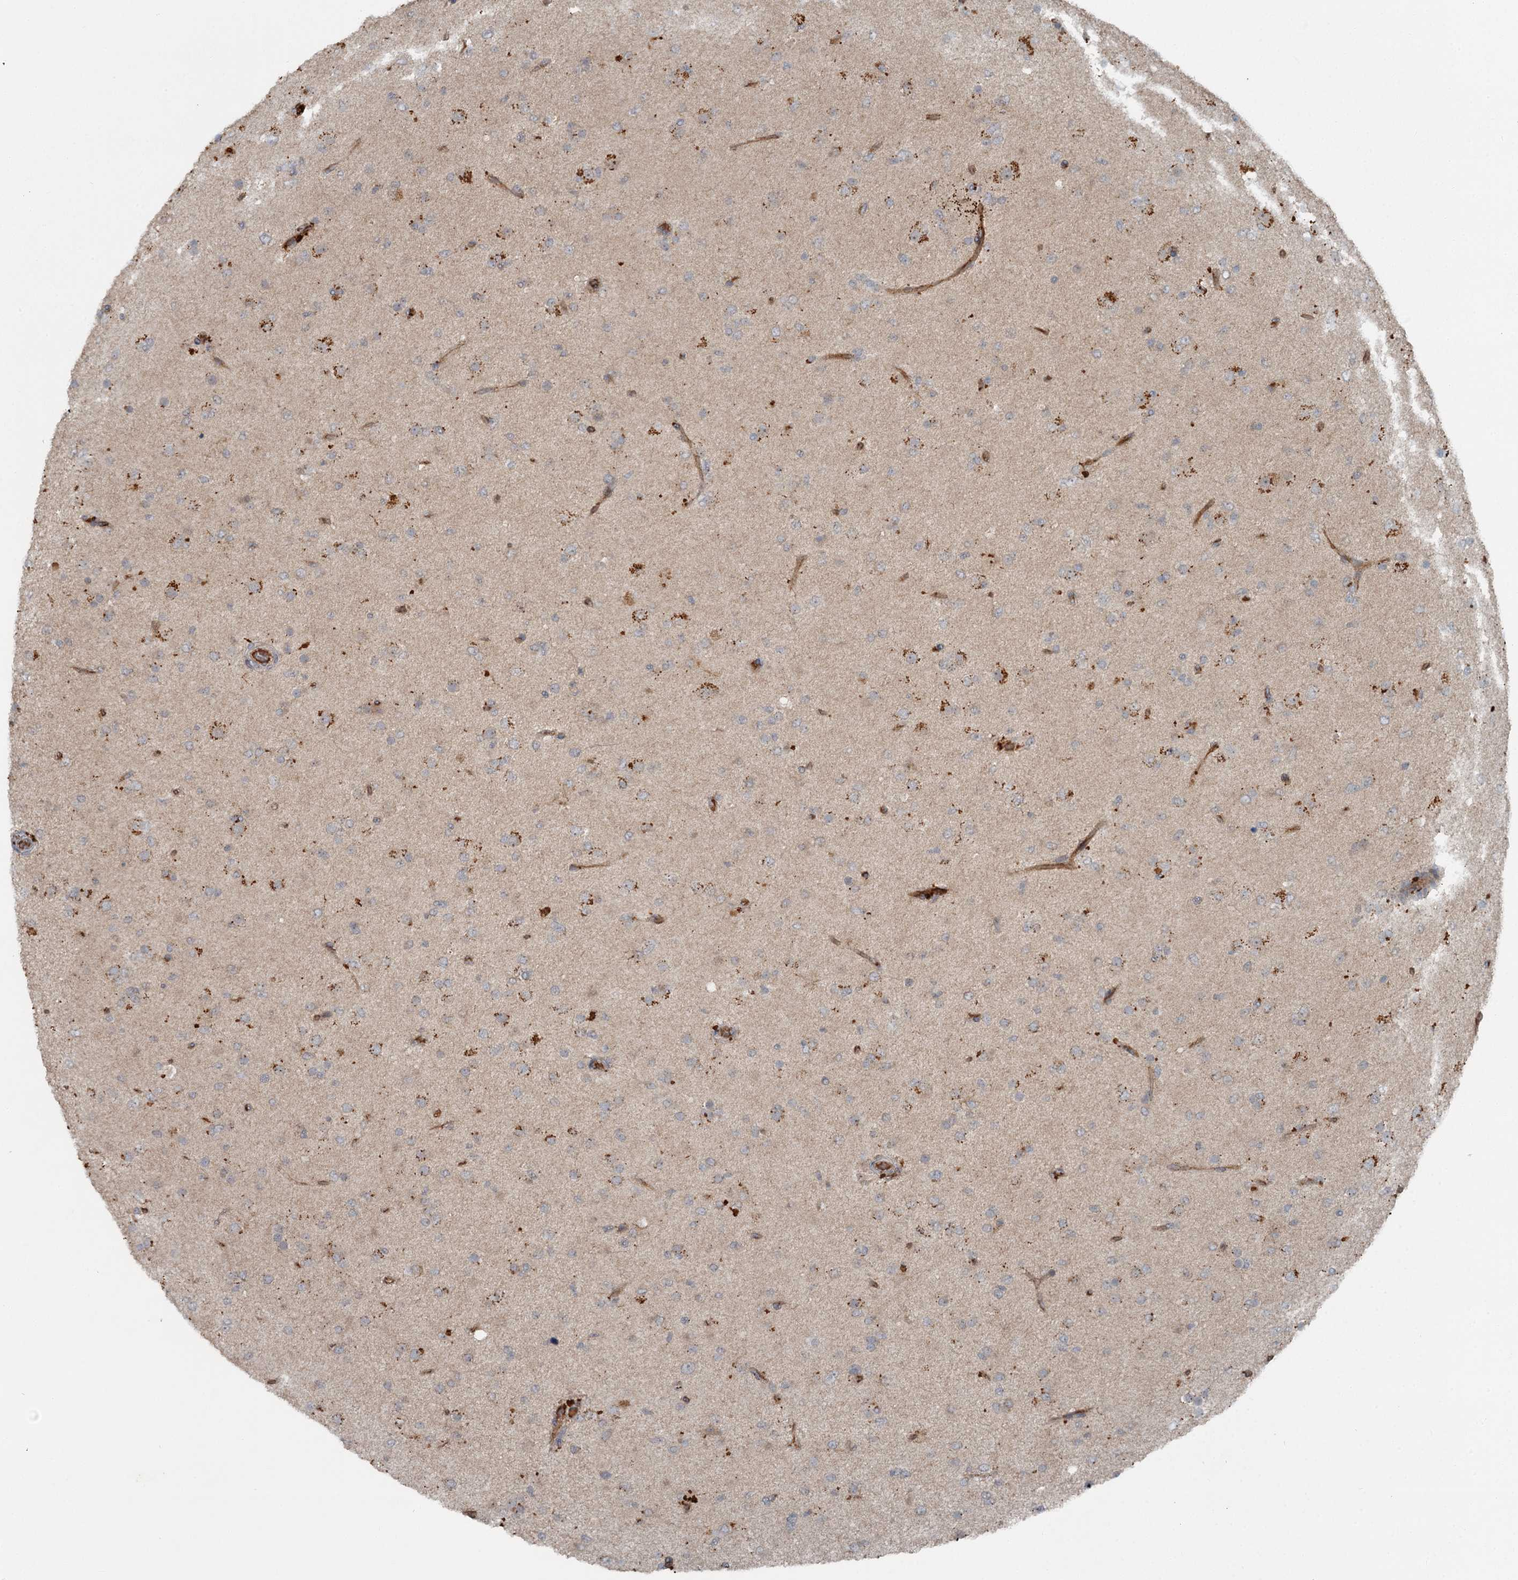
{"staining": {"intensity": "moderate", "quantity": "<25%", "location": "cytoplasmic/membranous"}, "tissue": "glioma", "cell_type": "Tumor cells", "image_type": "cancer", "snomed": [{"axis": "morphology", "description": "Glioma, malignant, Low grade"}, {"axis": "topography", "description": "Brain"}], "caption": "Immunohistochemical staining of human low-grade glioma (malignant) exhibits low levels of moderate cytoplasmic/membranous protein expression in approximately <25% of tumor cells.", "gene": "SLC39A8", "patient": {"sex": "male", "age": 65}}